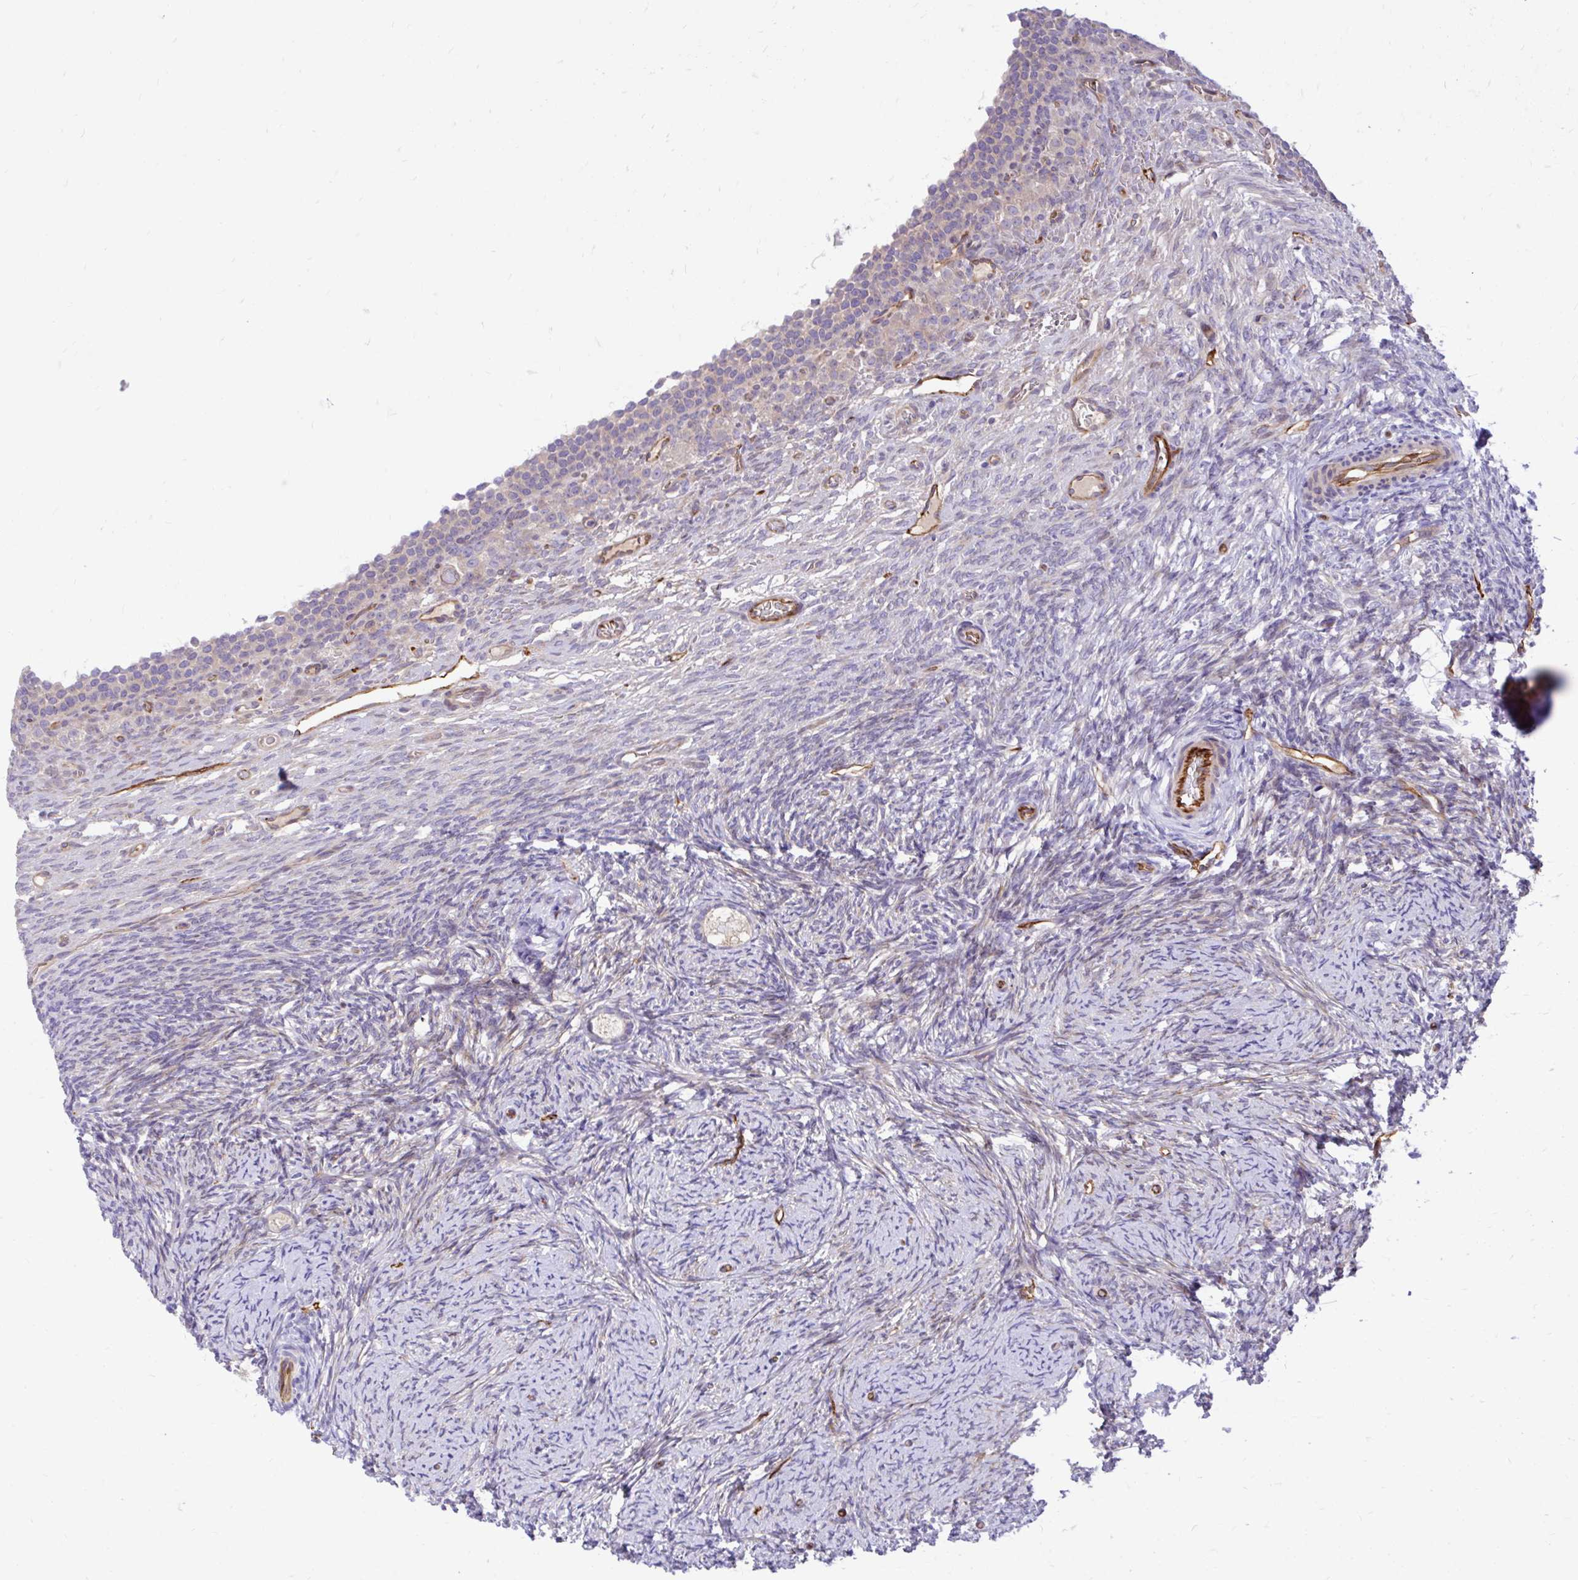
{"staining": {"intensity": "weak", "quantity": "25%-75%", "location": "cytoplasmic/membranous"}, "tissue": "ovary", "cell_type": "Follicle cells", "image_type": "normal", "snomed": [{"axis": "morphology", "description": "Normal tissue, NOS"}, {"axis": "topography", "description": "Ovary"}], "caption": "Brown immunohistochemical staining in normal human ovary exhibits weak cytoplasmic/membranous staining in approximately 25%-75% of follicle cells.", "gene": "ESPNL", "patient": {"sex": "female", "age": 34}}